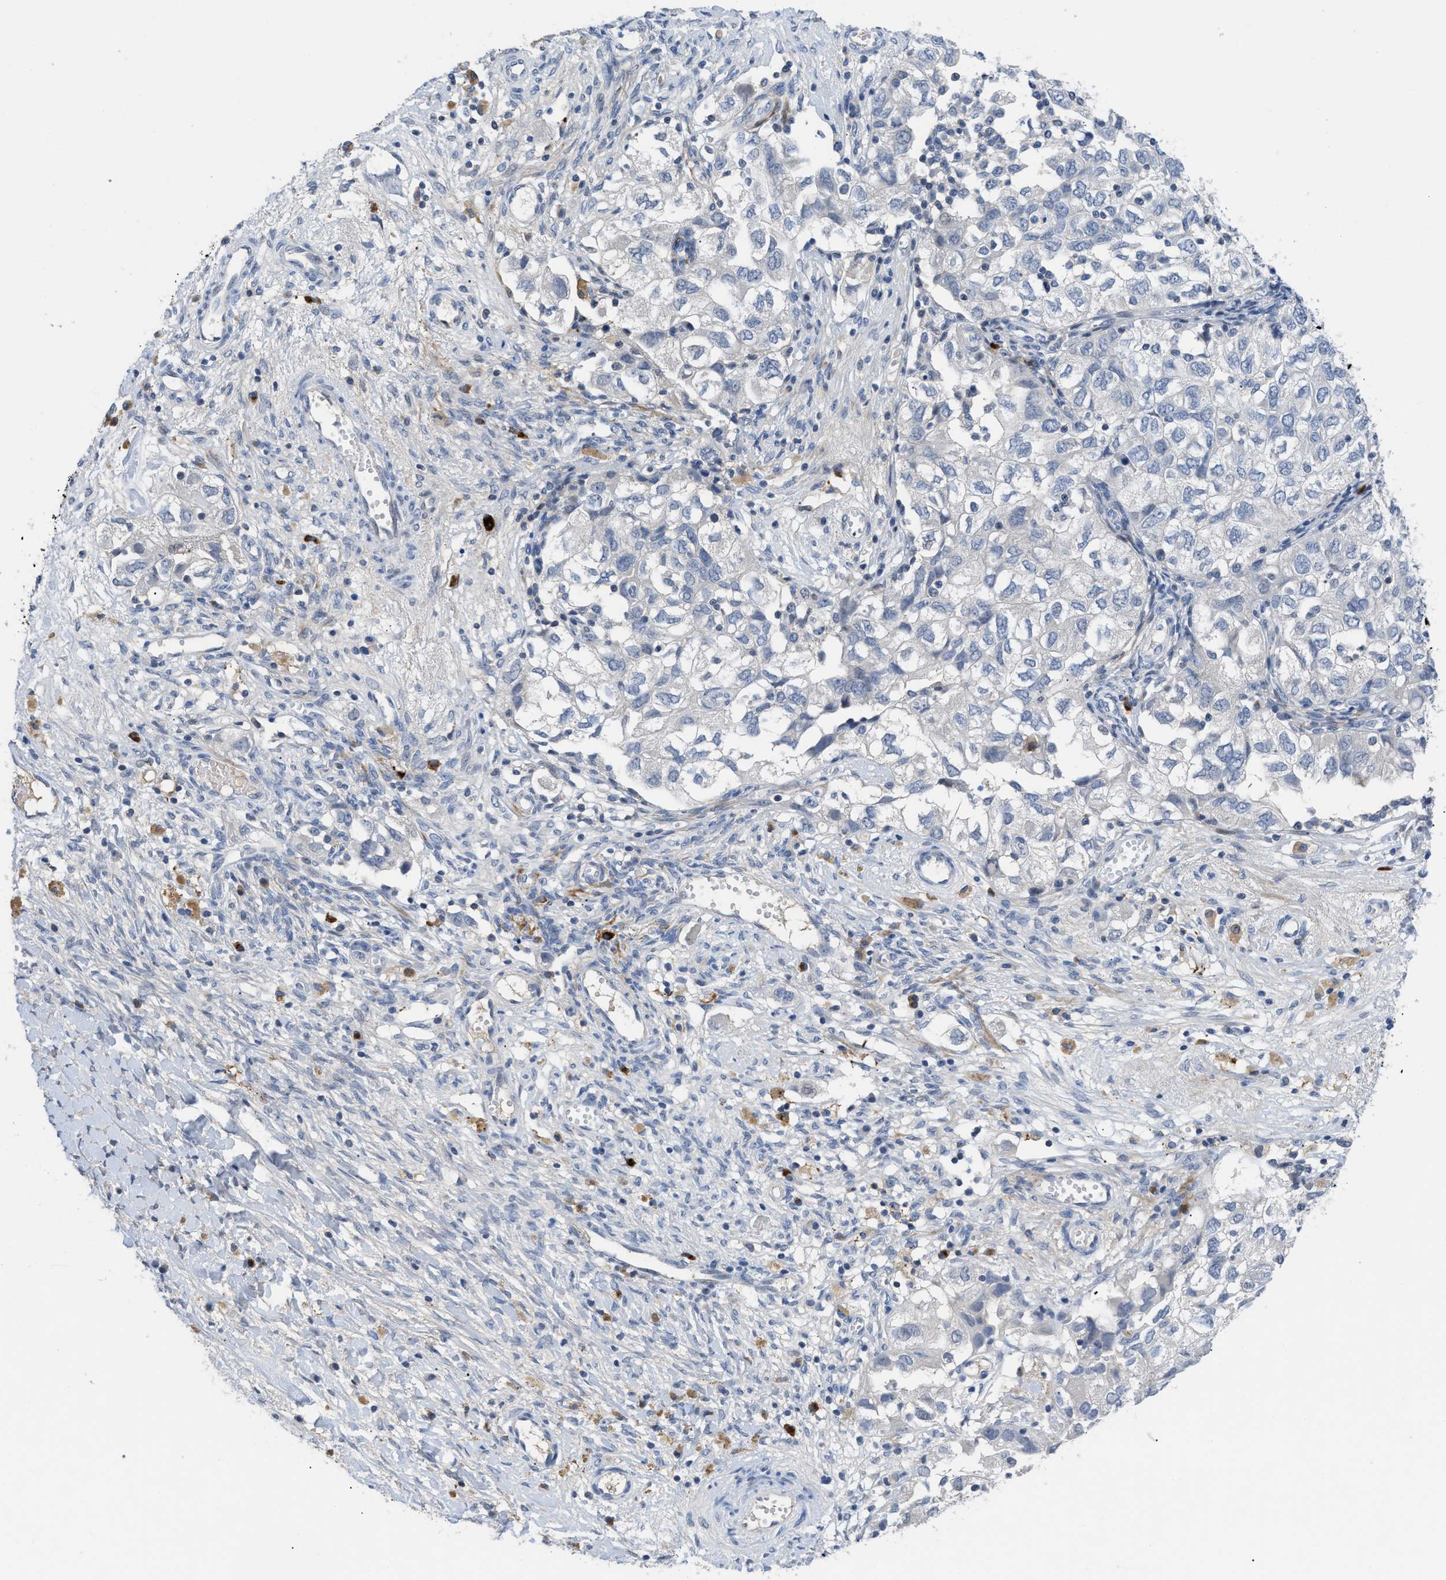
{"staining": {"intensity": "negative", "quantity": "none", "location": "none"}, "tissue": "ovarian cancer", "cell_type": "Tumor cells", "image_type": "cancer", "snomed": [{"axis": "morphology", "description": "Carcinoma, NOS"}, {"axis": "morphology", "description": "Cystadenocarcinoma, serous, NOS"}, {"axis": "topography", "description": "Ovary"}], "caption": "Carcinoma (ovarian) was stained to show a protein in brown. There is no significant staining in tumor cells.", "gene": "OR9K2", "patient": {"sex": "female", "age": 69}}